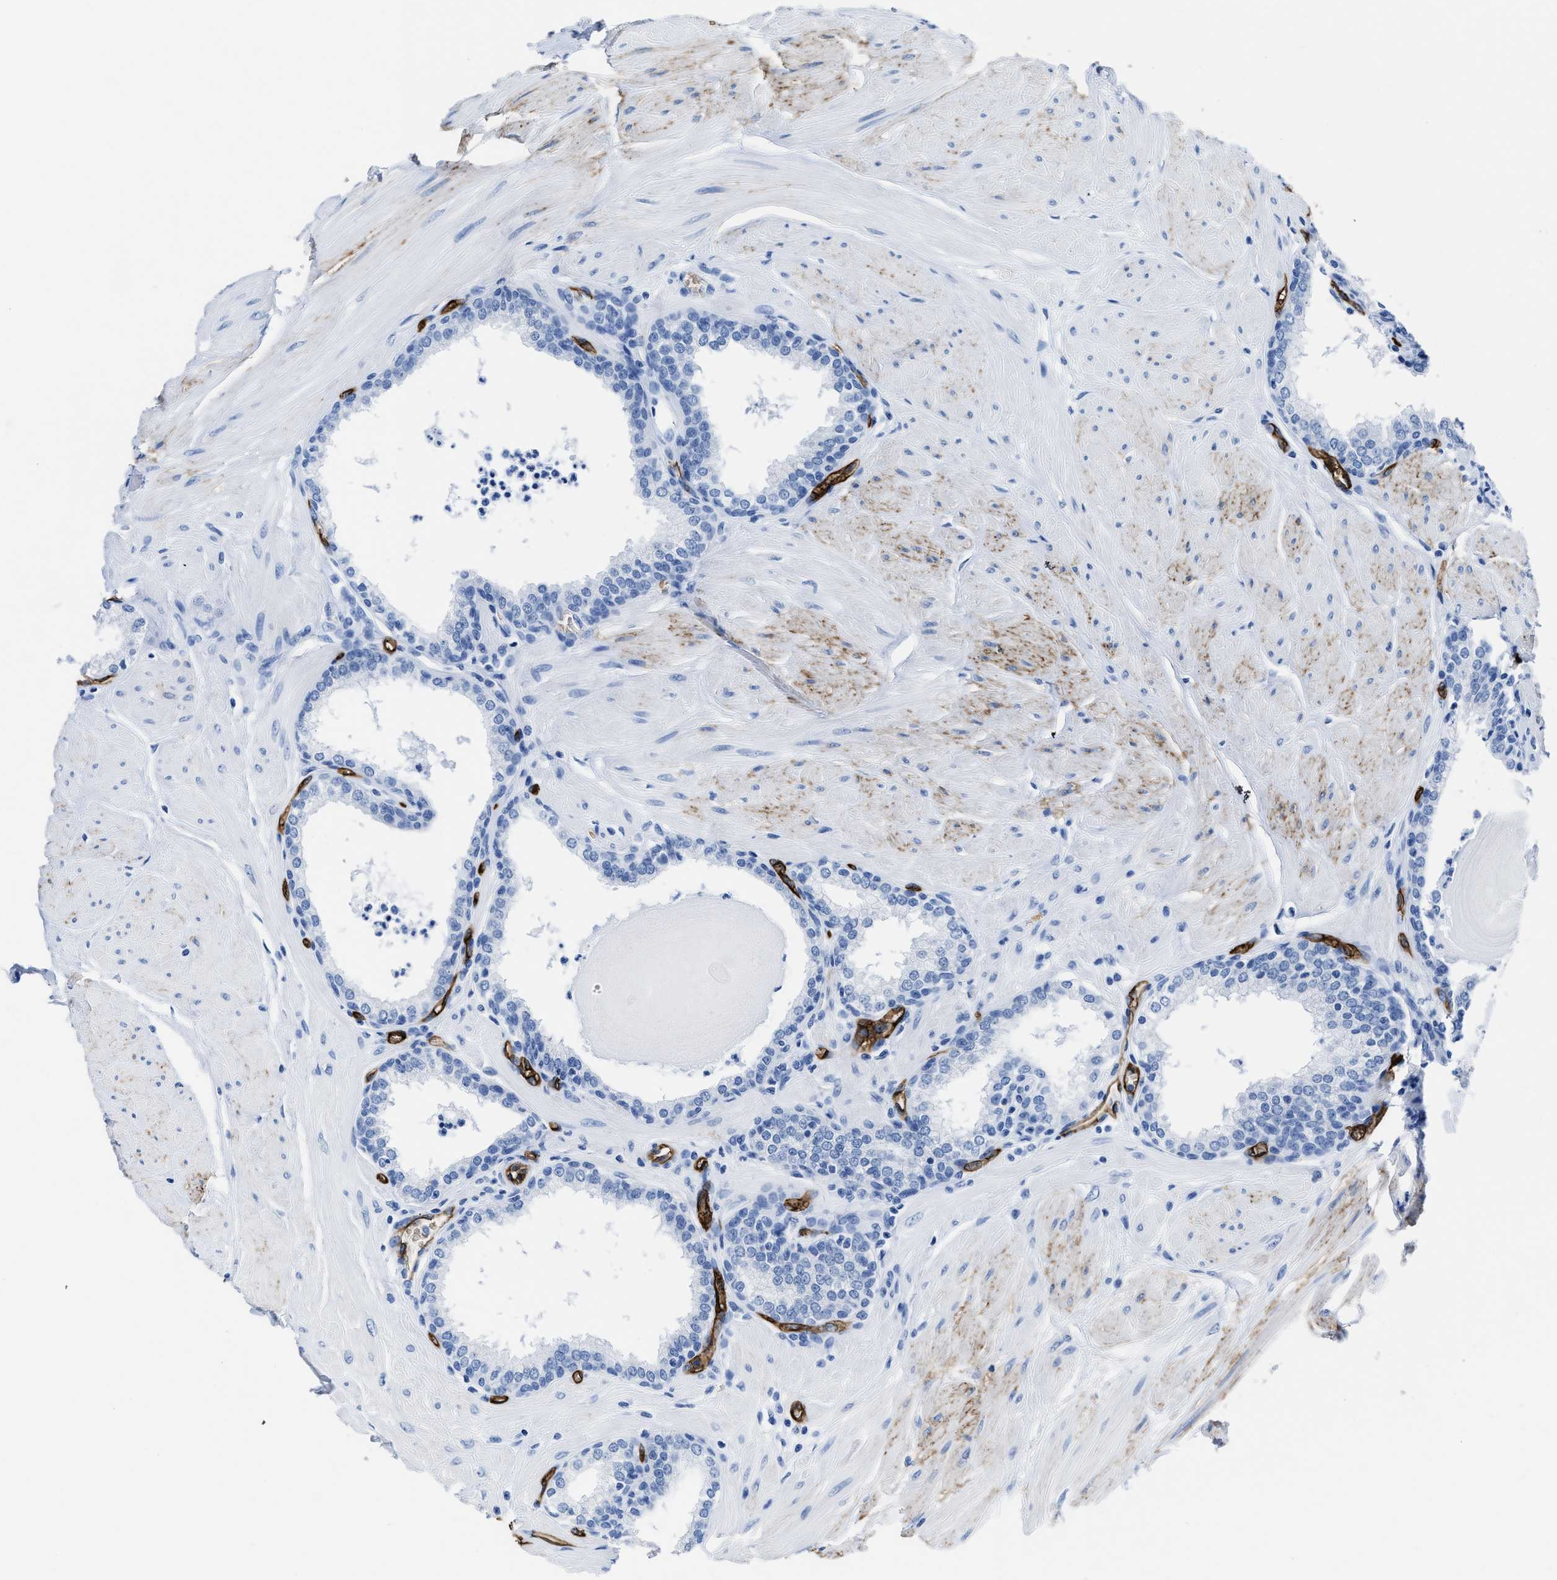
{"staining": {"intensity": "negative", "quantity": "none", "location": "none"}, "tissue": "prostate", "cell_type": "Glandular cells", "image_type": "normal", "snomed": [{"axis": "morphology", "description": "Normal tissue, NOS"}, {"axis": "topography", "description": "Prostate"}], "caption": "Immunohistochemistry micrograph of normal prostate: prostate stained with DAB (3,3'-diaminobenzidine) reveals no significant protein expression in glandular cells.", "gene": "AQP1", "patient": {"sex": "male", "age": 51}}